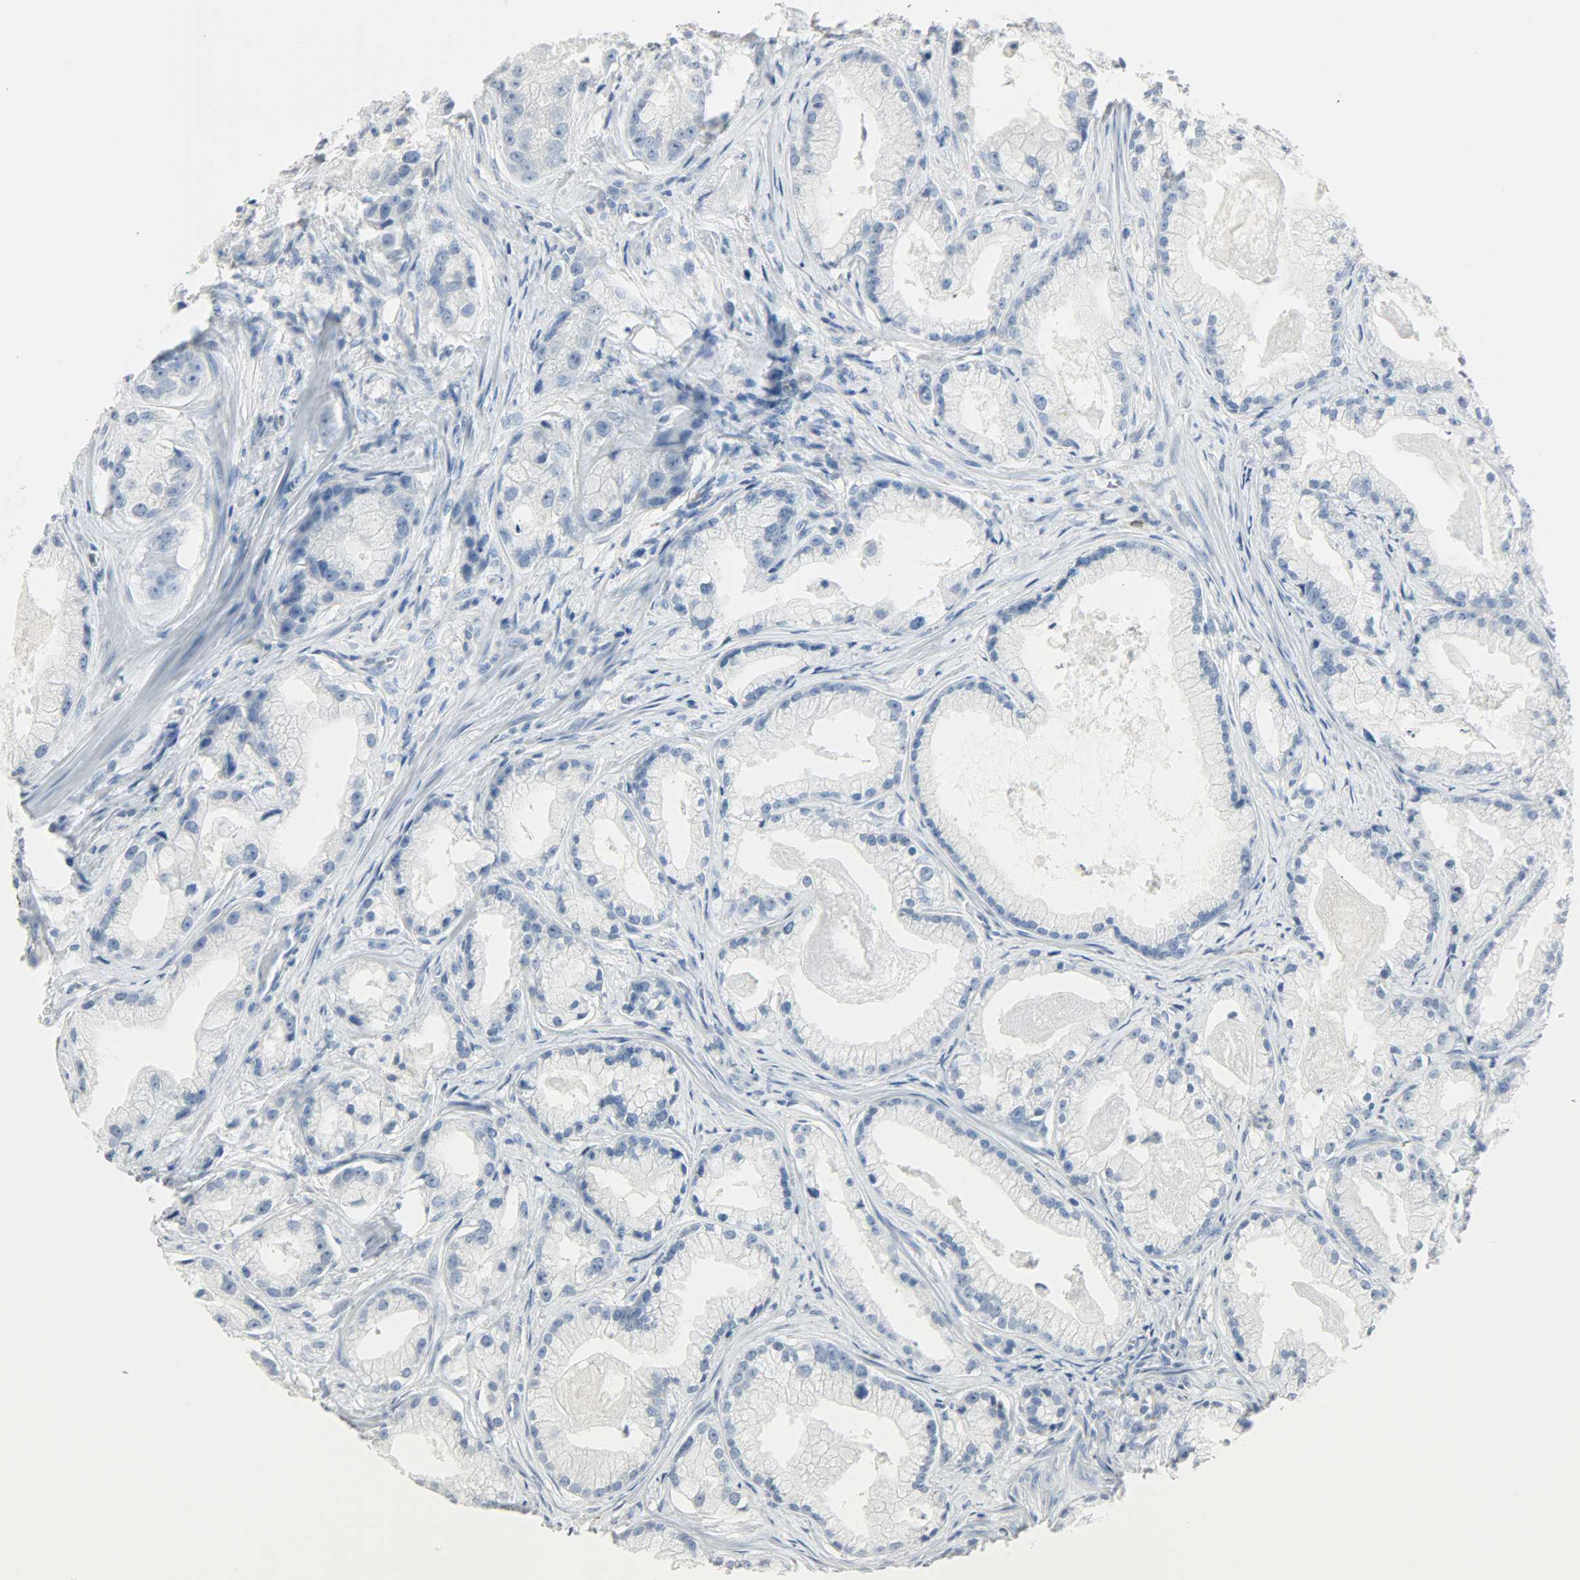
{"staining": {"intensity": "negative", "quantity": "none", "location": "none"}, "tissue": "prostate cancer", "cell_type": "Tumor cells", "image_type": "cancer", "snomed": [{"axis": "morphology", "description": "Adenocarcinoma, Low grade"}, {"axis": "topography", "description": "Prostate"}], "caption": "IHC micrograph of human prostate cancer (adenocarcinoma (low-grade)) stained for a protein (brown), which reveals no positivity in tumor cells. Nuclei are stained in blue.", "gene": "PTPN6", "patient": {"sex": "male", "age": 59}}